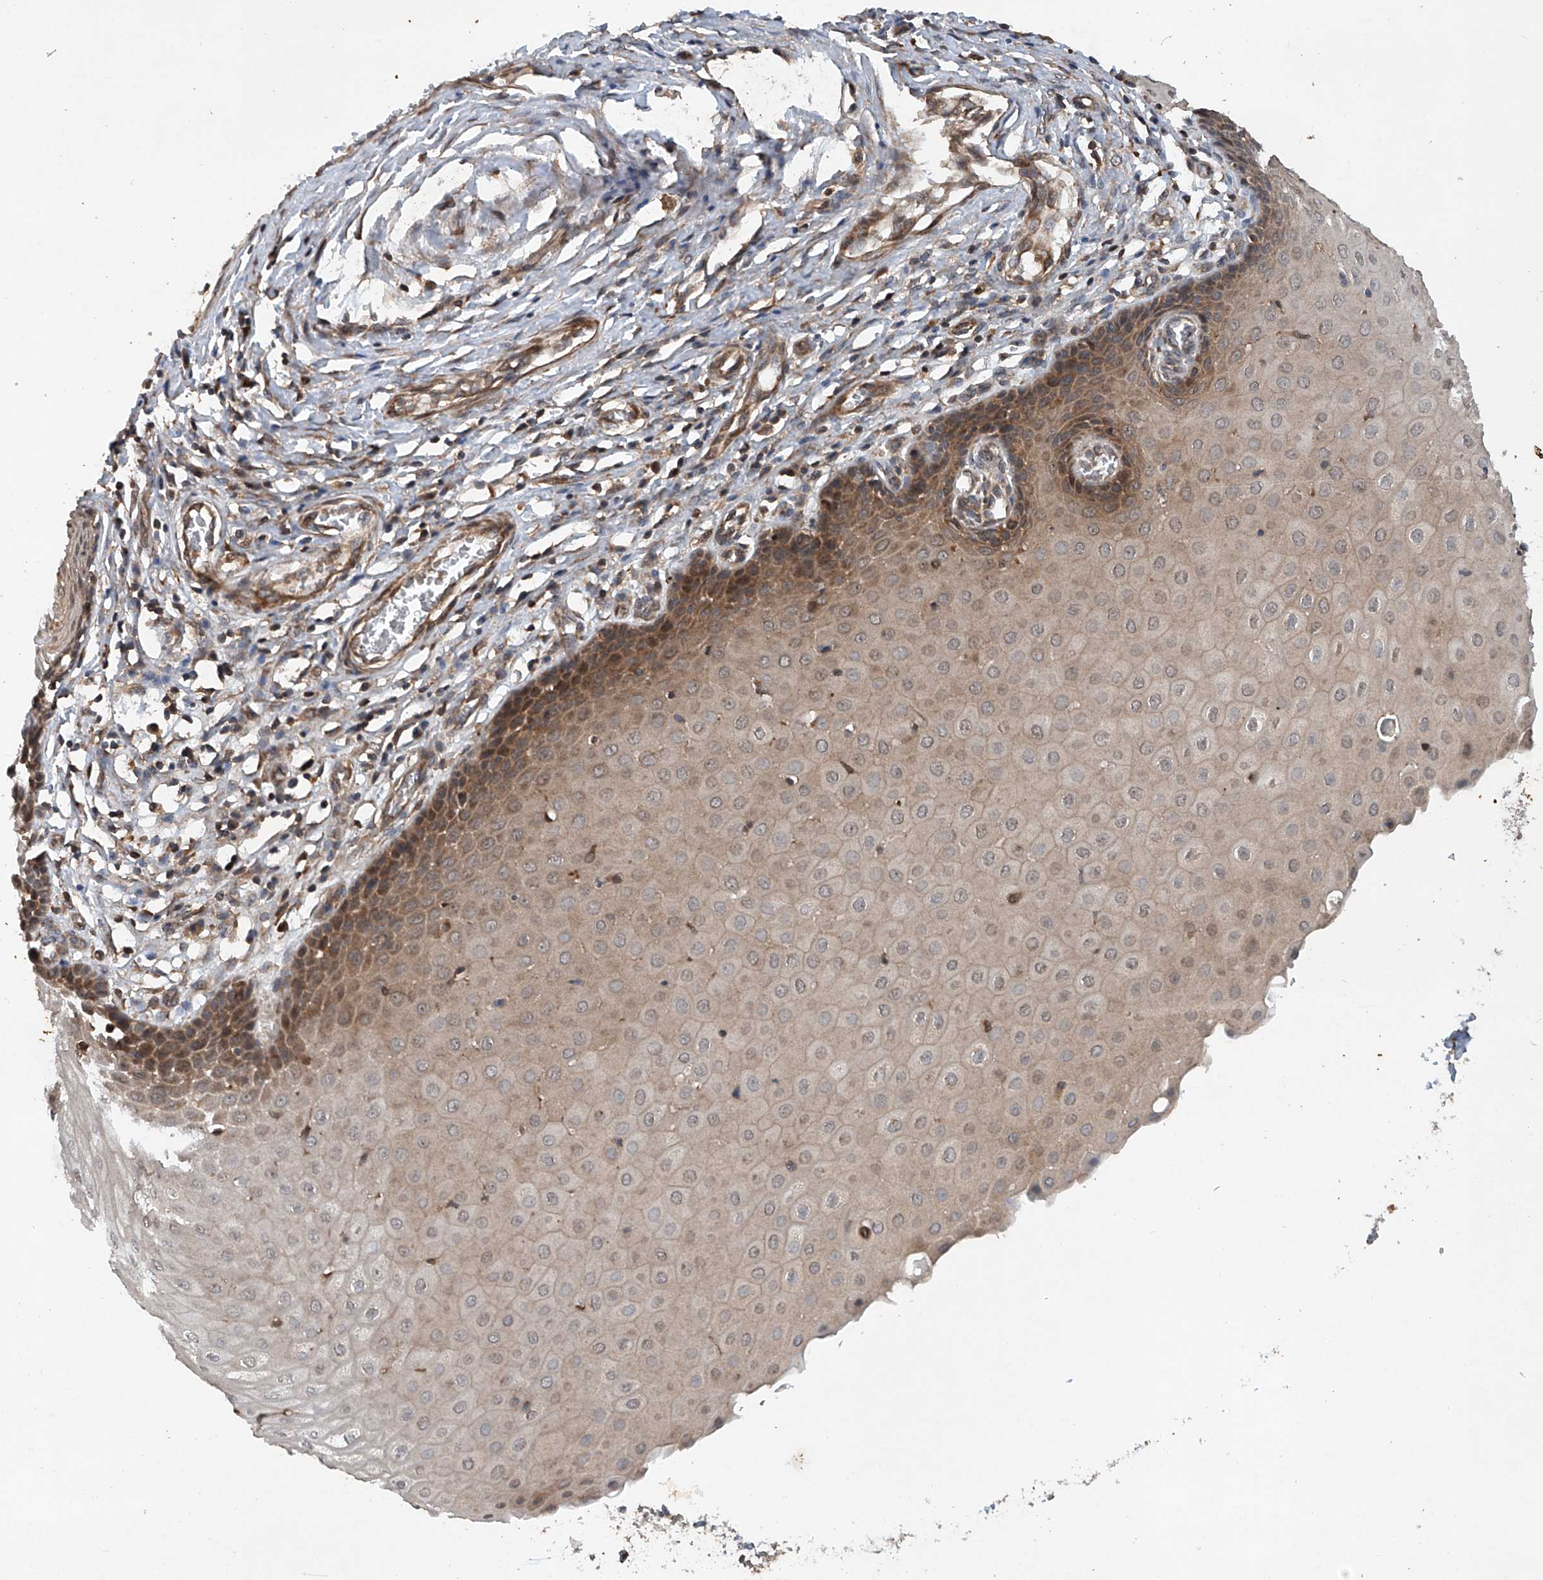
{"staining": {"intensity": "moderate", "quantity": ">75%", "location": "cytoplasmic/membranous"}, "tissue": "cervix", "cell_type": "Glandular cells", "image_type": "normal", "snomed": [{"axis": "morphology", "description": "Normal tissue, NOS"}, {"axis": "topography", "description": "Cervix"}], "caption": "Immunohistochemistry (IHC) (DAB) staining of normal cervix reveals moderate cytoplasmic/membranous protein expression in approximately >75% of glandular cells.", "gene": "CEP85L", "patient": {"sex": "female", "age": 55}}